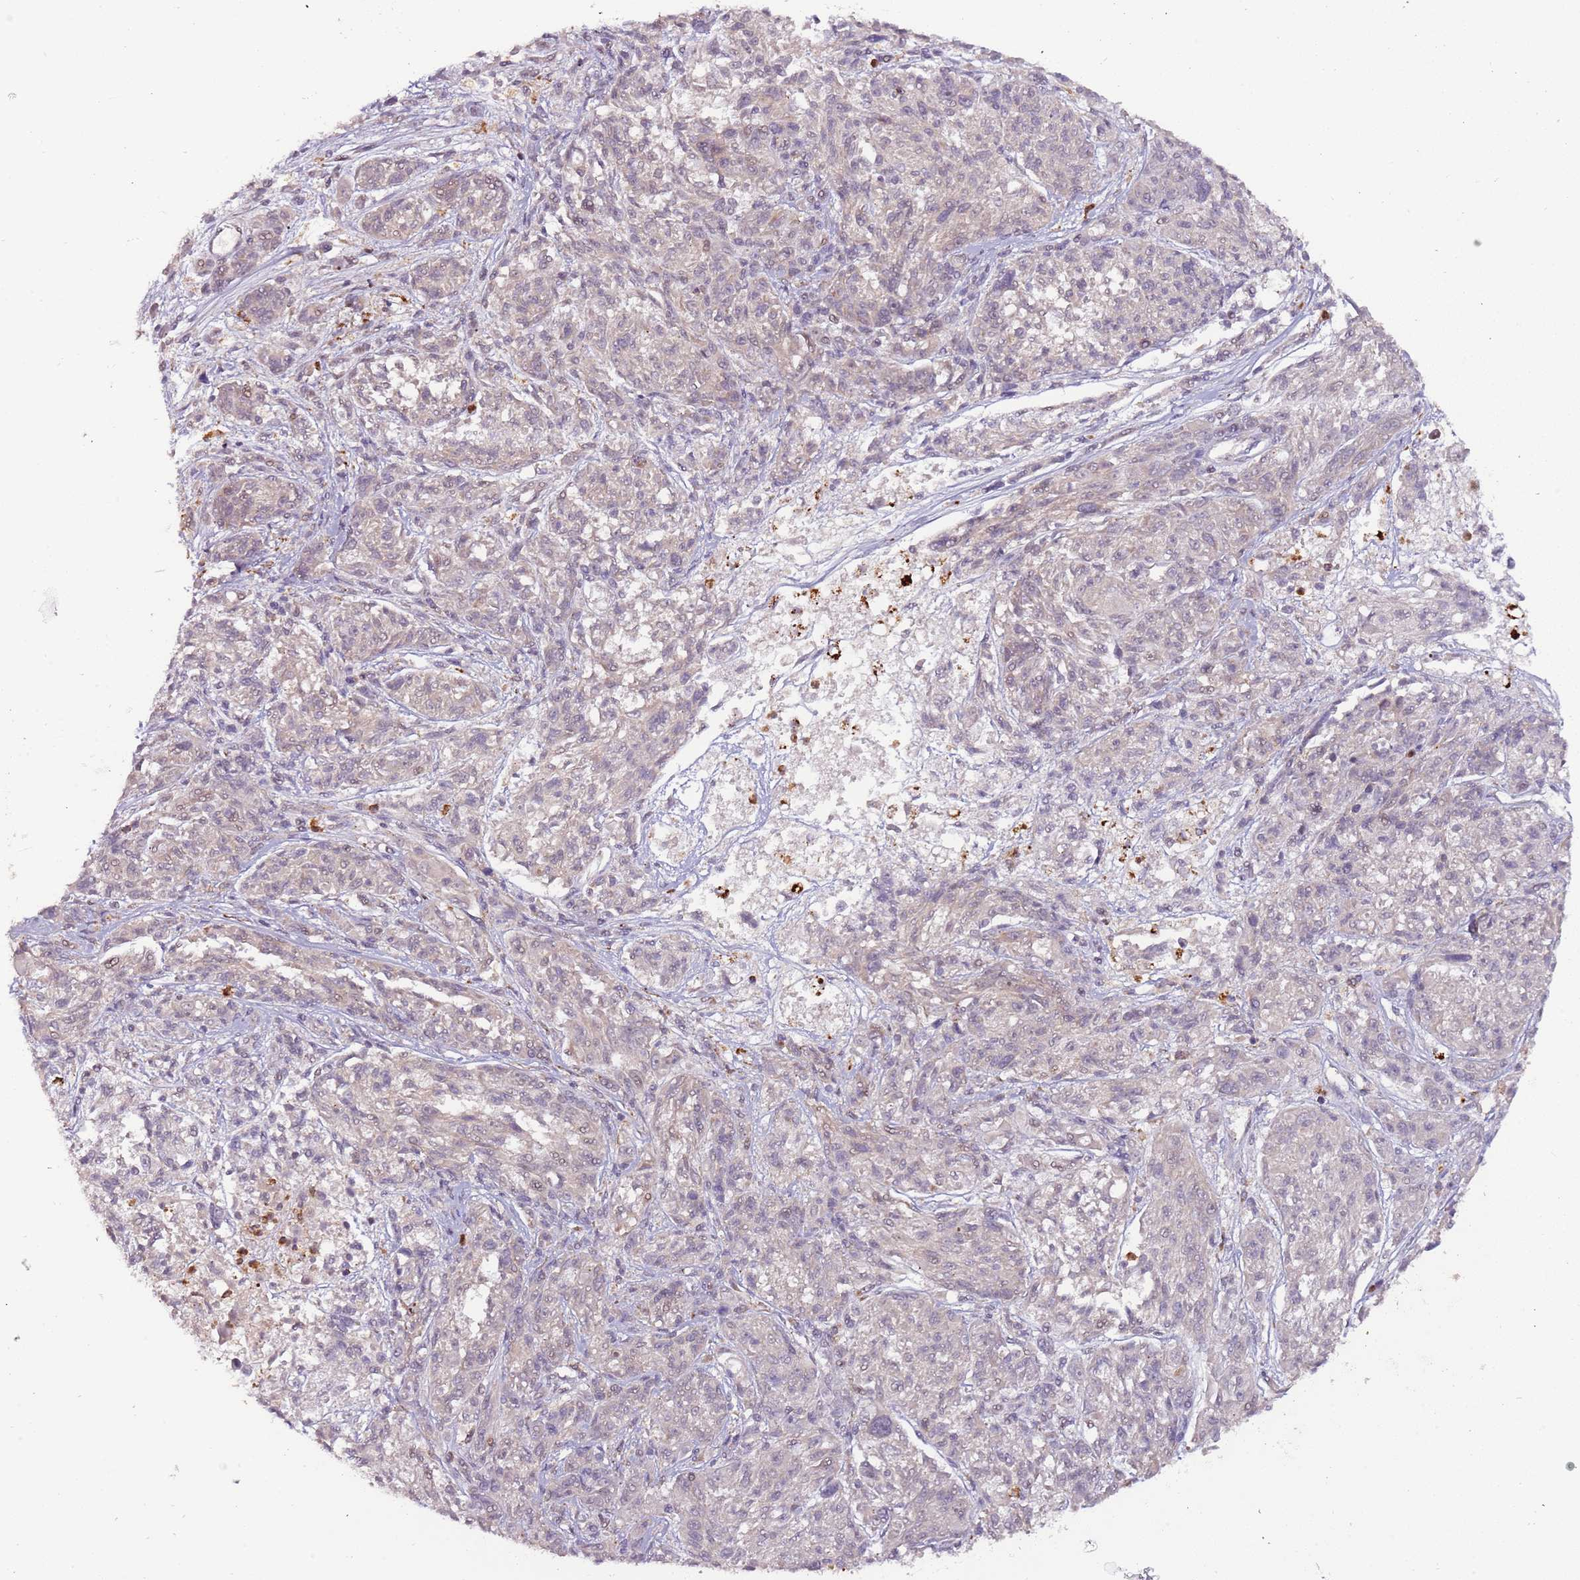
{"staining": {"intensity": "negative", "quantity": "none", "location": "none"}, "tissue": "melanoma", "cell_type": "Tumor cells", "image_type": "cancer", "snomed": [{"axis": "morphology", "description": "Malignant melanoma, NOS"}, {"axis": "topography", "description": "Skin"}], "caption": "Photomicrograph shows no significant protein staining in tumor cells of melanoma.", "gene": "ULK3", "patient": {"sex": "male", "age": 53}}